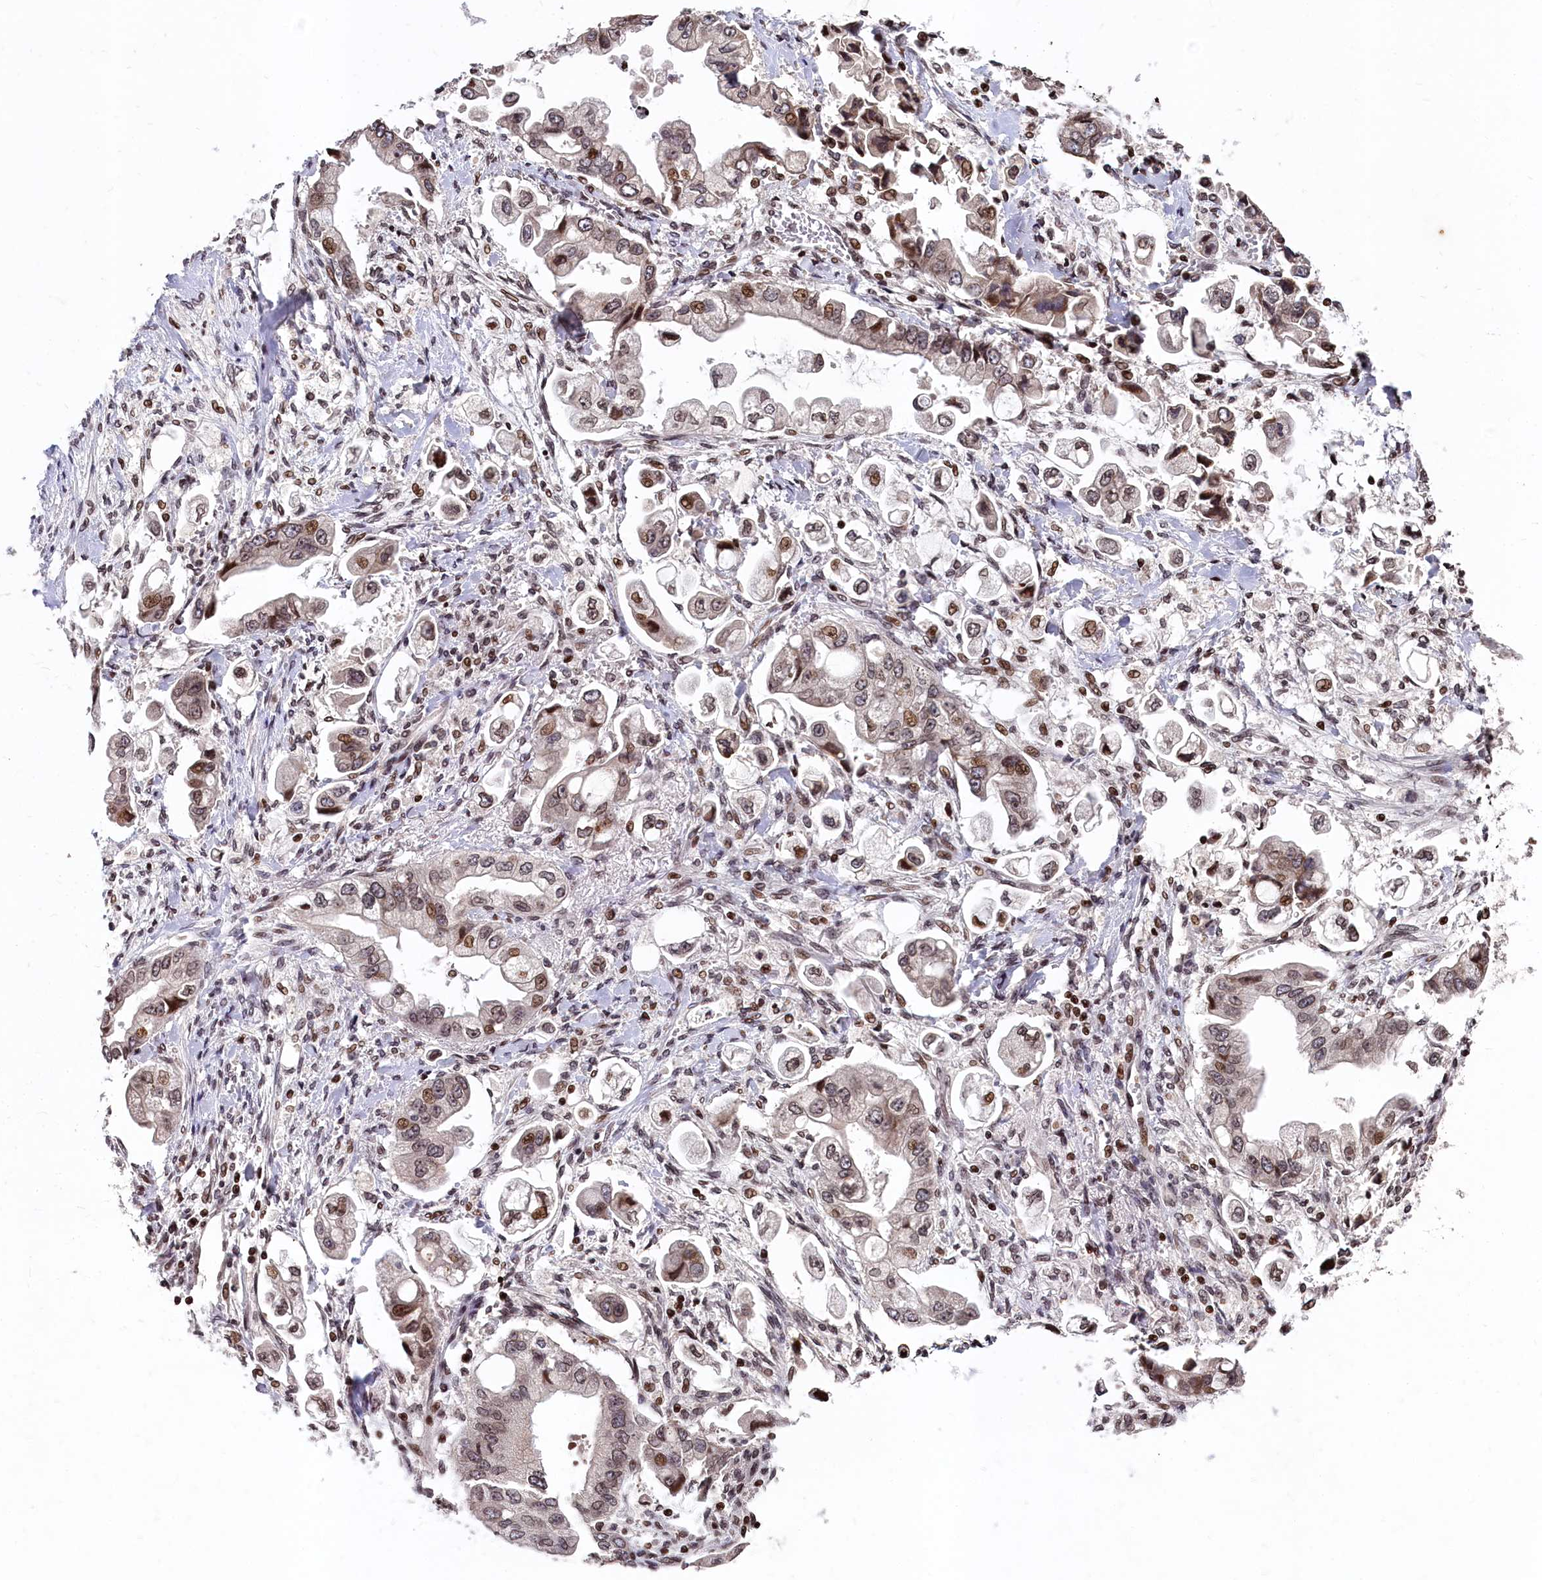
{"staining": {"intensity": "moderate", "quantity": ">75%", "location": "nuclear"}, "tissue": "stomach cancer", "cell_type": "Tumor cells", "image_type": "cancer", "snomed": [{"axis": "morphology", "description": "Adenocarcinoma, NOS"}, {"axis": "topography", "description": "Stomach"}], "caption": "Stomach adenocarcinoma tissue reveals moderate nuclear staining in about >75% of tumor cells", "gene": "FAM217B", "patient": {"sex": "male", "age": 62}}